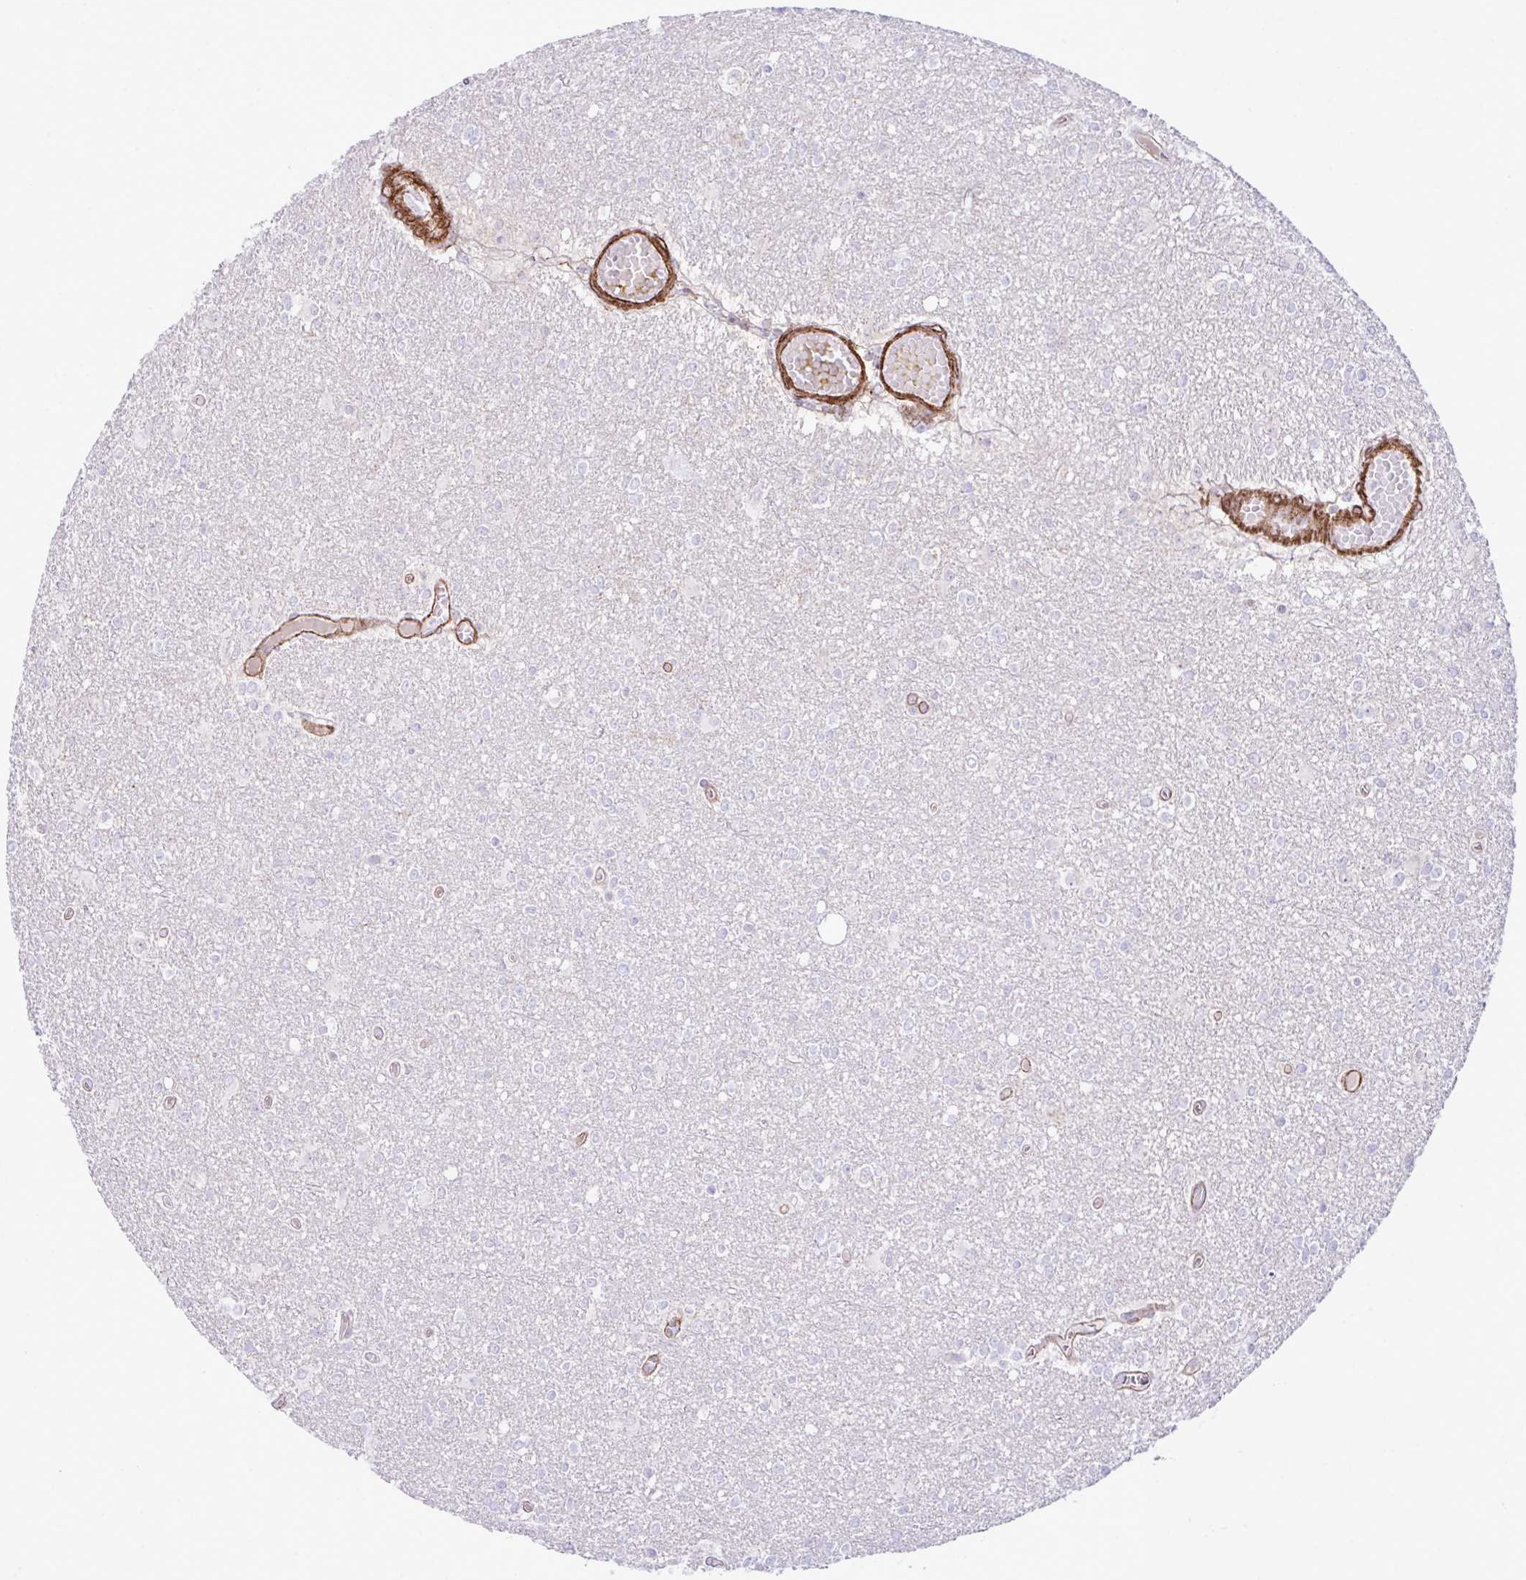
{"staining": {"intensity": "negative", "quantity": "none", "location": "none"}, "tissue": "glioma", "cell_type": "Tumor cells", "image_type": "cancer", "snomed": [{"axis": "morphology", "description": "Glioma, malignant, High grade"}, {"axis": "topography", "description": "Brain"}], "caption": "This is a photomicrograph of immunohistochemistry staining of glioma, which shows no positivity in tumor cells.", "gene": "SYNPO2L", "patient": {"sex": "male", "age": 48}}